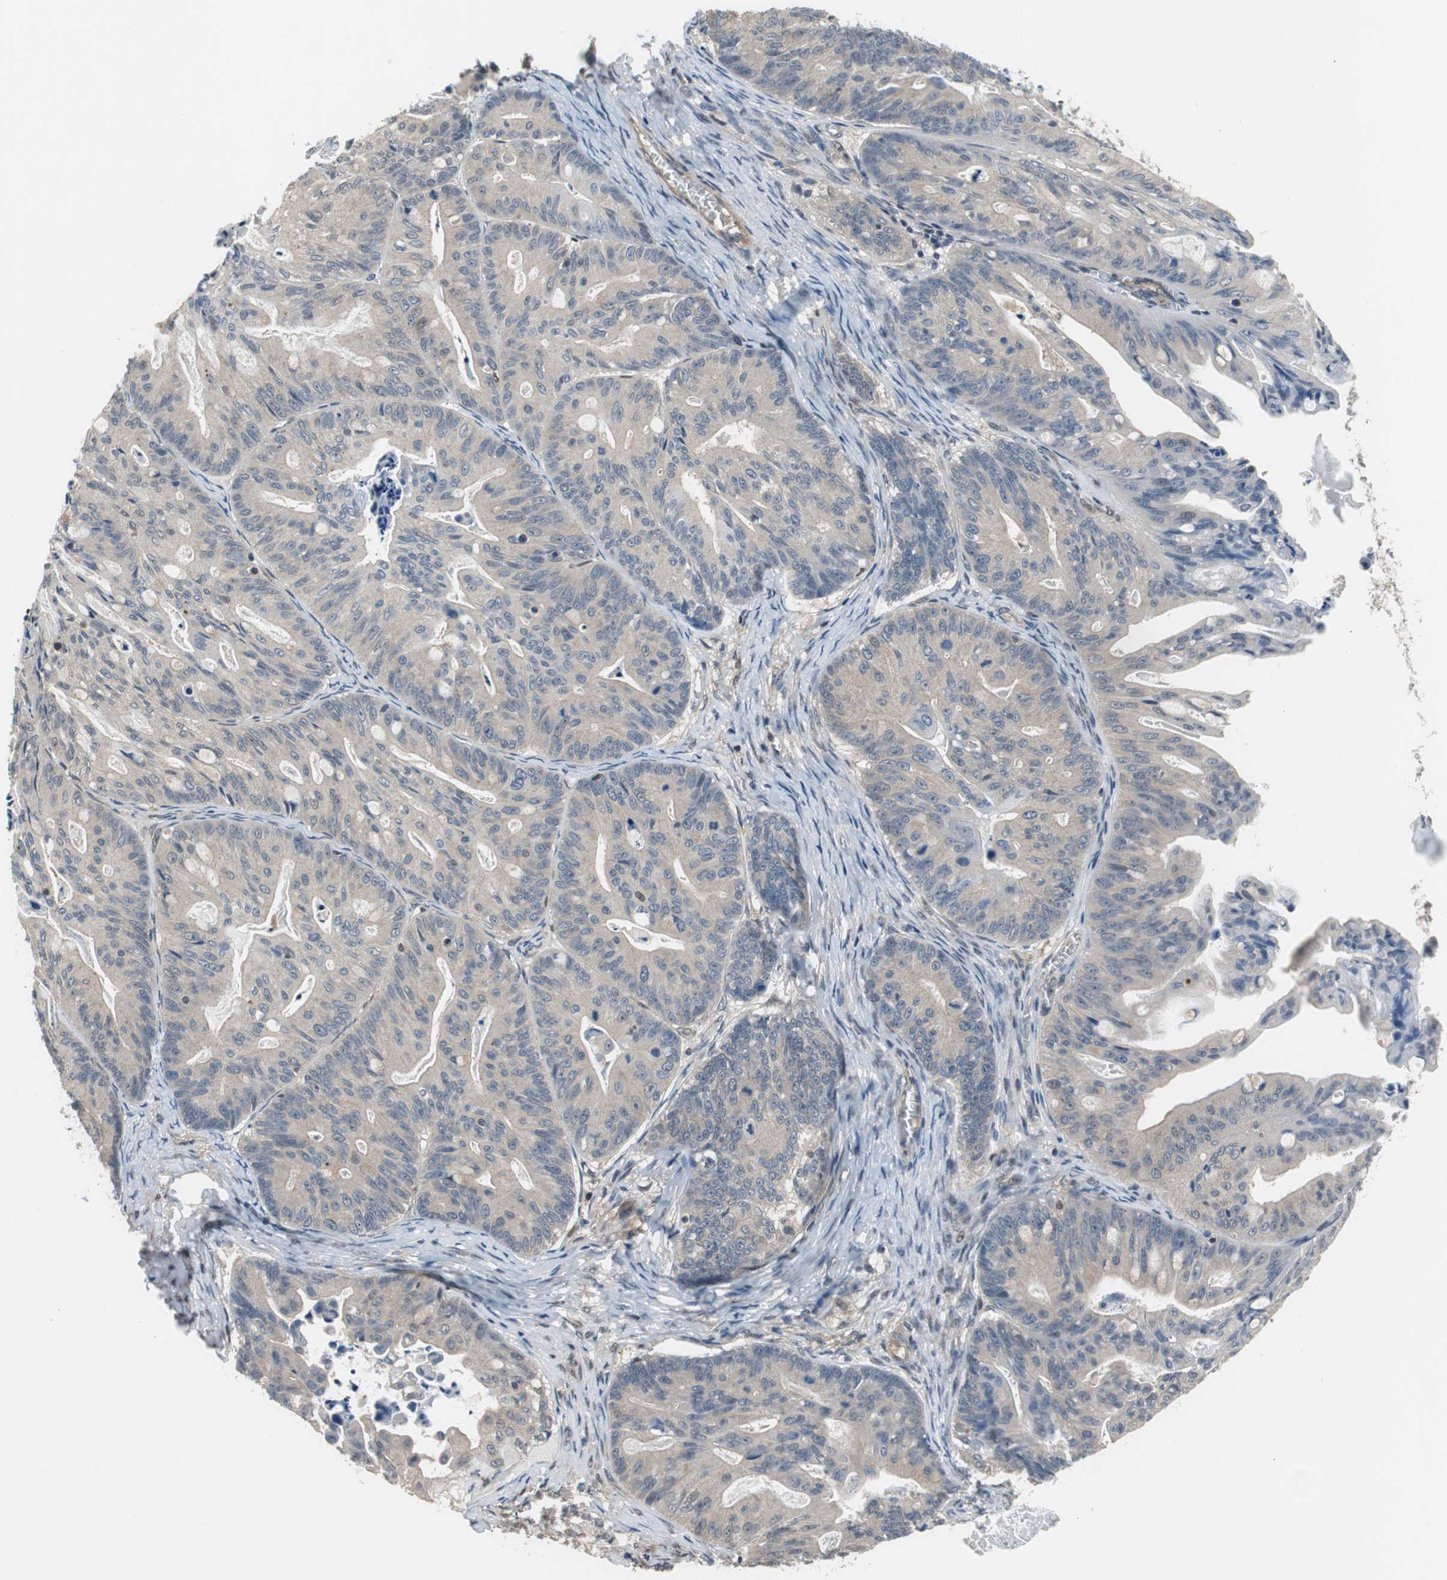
{"staining": {"intensity": "weak", "quantity": "25%-75%", "location": "cytoplasmic/membranous"}, "tissue": "ovarian cancer", "cell_type": "Tumor cells", "image_type": "cancer", "snomed": [{"axis": "morphology", "description": "Cystadenocarcinoma, mucinous, NOS"}, {"axis": "topography", "description": "Ovary"}], "caption": "Ovarian cancer (mucinous cystadenocarcinoma) stained for a protein reveals weak cytoplasmic/membranous positivity in tumor cells.", "gene": "MAFB", "patient": {"sex": "female", "age": 36}}